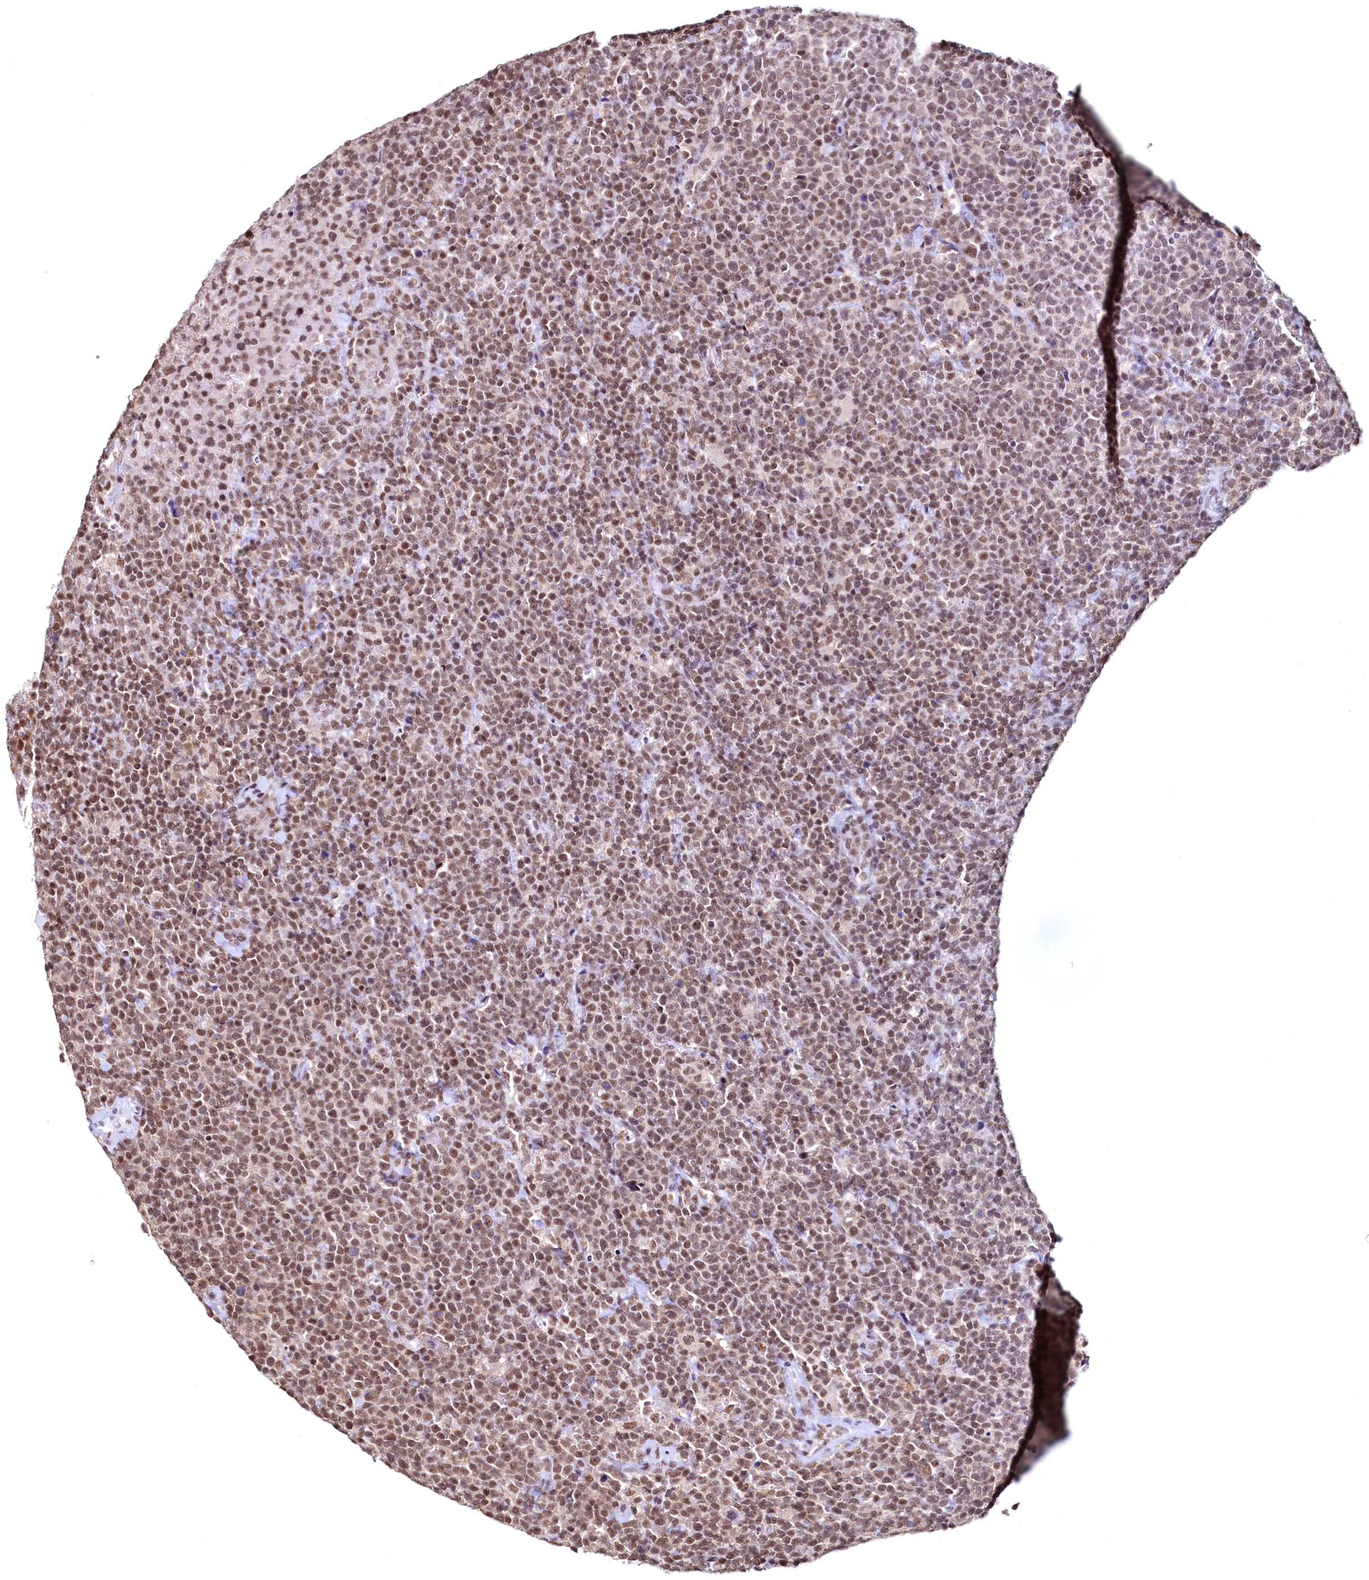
{"staining": {"intensity": "moderate", "quantity": ">75%", "location": "nuclear"}, "tissue": "lymphoma", "cell_type": "Tumor cells", "image_type": "cancer", "snomed": [{"axis": "morphology", "description": "Malignant lymphoma, non-Hodgkin's type, High grade"}, {"axis": "topography", "description": "Lymph node"}], "caption": "This photomicrograph displays IHC staining of human malignant lymphoma, non-Hodgkin's type (high-grade), with medium moderate nuclear staining in approximately >75% of tumor cells.", "gene": "RSRC2", "patient": {"sex": "male", "age": 61}}